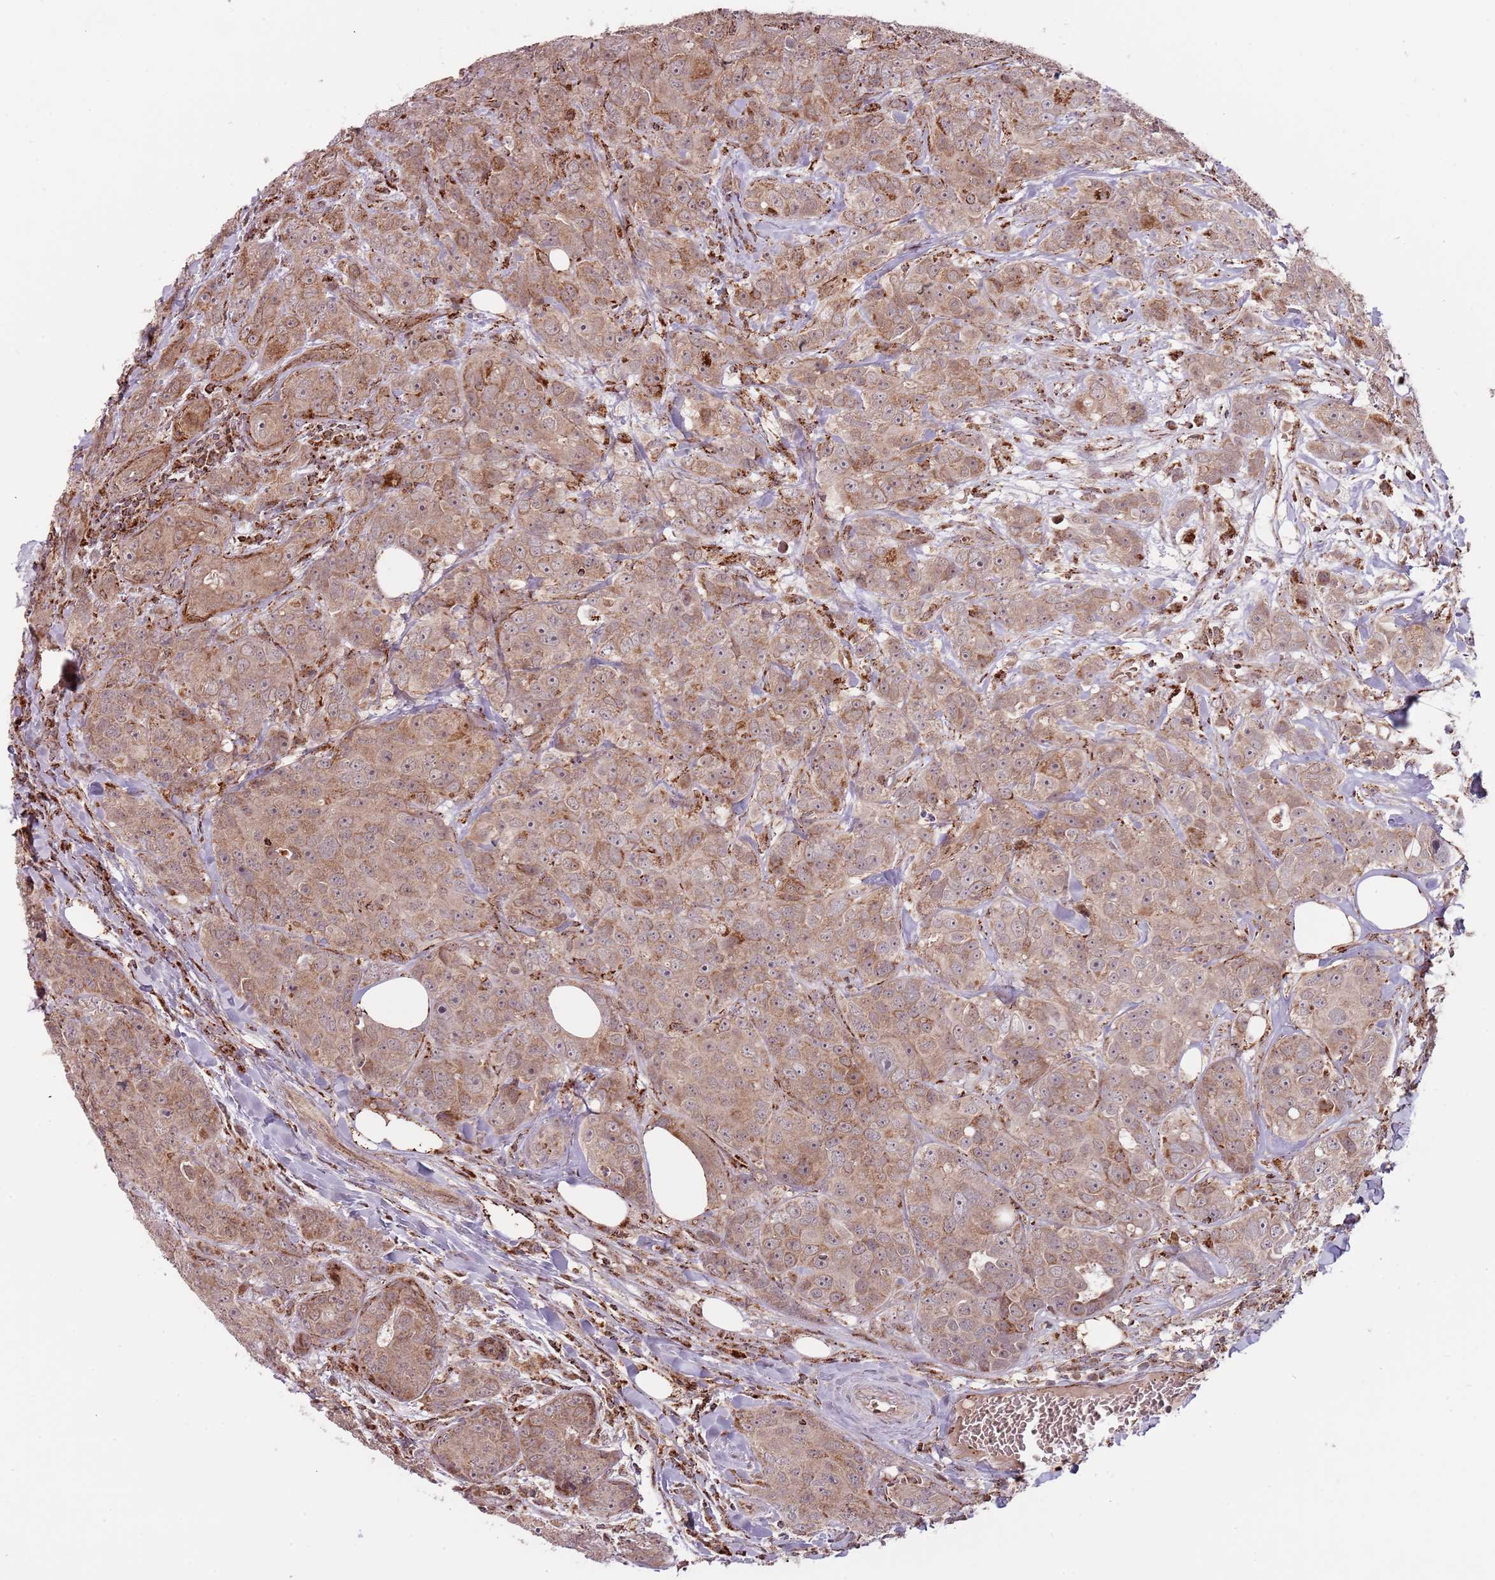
{"staining": {"intensity": "moderate", "quantity": "25%-75%", "location": "cytoplasmic/membranous"}, "tissue": "breast cancer", "cell_type": "Tumor cells", "image_type": "cancer", "snomed": [{"axis": "morphology", "description": "Duct carcinoma"}, {"axis": "topography", "description": "Breast"}], "caption": "Immunohistochemistry staining of infiltrating ductal carcinoma (breast), which demonstrates medium levels of moderate cytoplasmic/membranous expression in approximately 25%-75% of tumor cells indicating moderate cytoplasmic/membranous protein staining. The staining was performed using DAB (3,3'-diaminobenzidine) (brown) for protein detection and nuclei were counterstained in hematoxylin (blue).", "gene": "ULK3", "patient": {"sex": "female", "age": 43}}